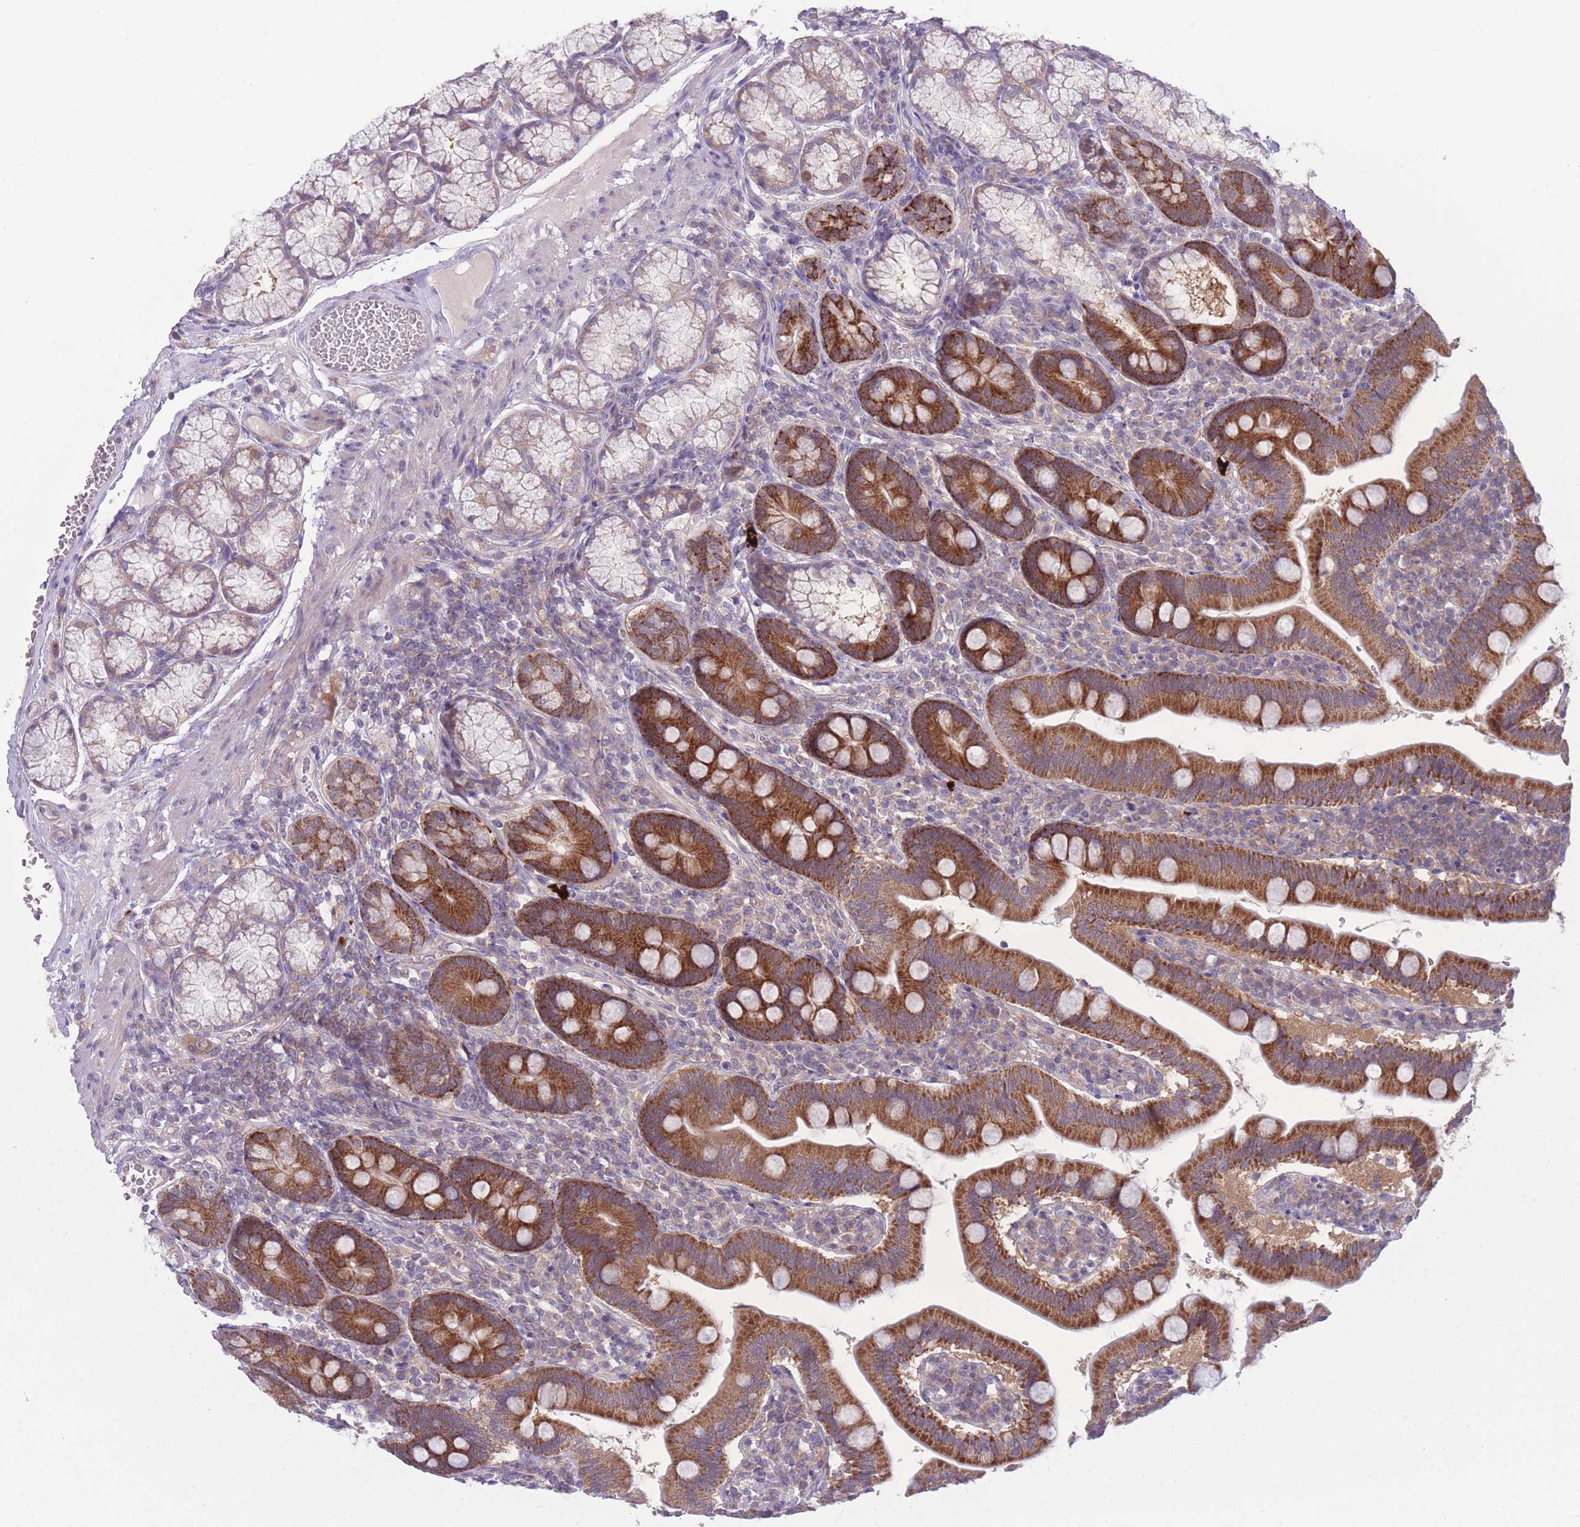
{"staining": {"intensity": "strong", "quantity": ">75%", "location": "cytoplasmic/membranous"}, "tissue": "duodenum", "cell_type": "Glandular cells", "image_type": "normal", "snomed": [{"axis": "morphology", "description": "Normal tissue, NOS"}, {"axis": "topography", "description": "Duodenum"}], "caption": "Immunohistochemistry (IHC) image of unremarkable duodenum stained for a protein (brown), which reveals high levels of strong cytoplasmic/membranous positivity in approximately >75% of glandular cells.", "gene": "CCT6A", "patient": {"sex": "female", "age": 67}}